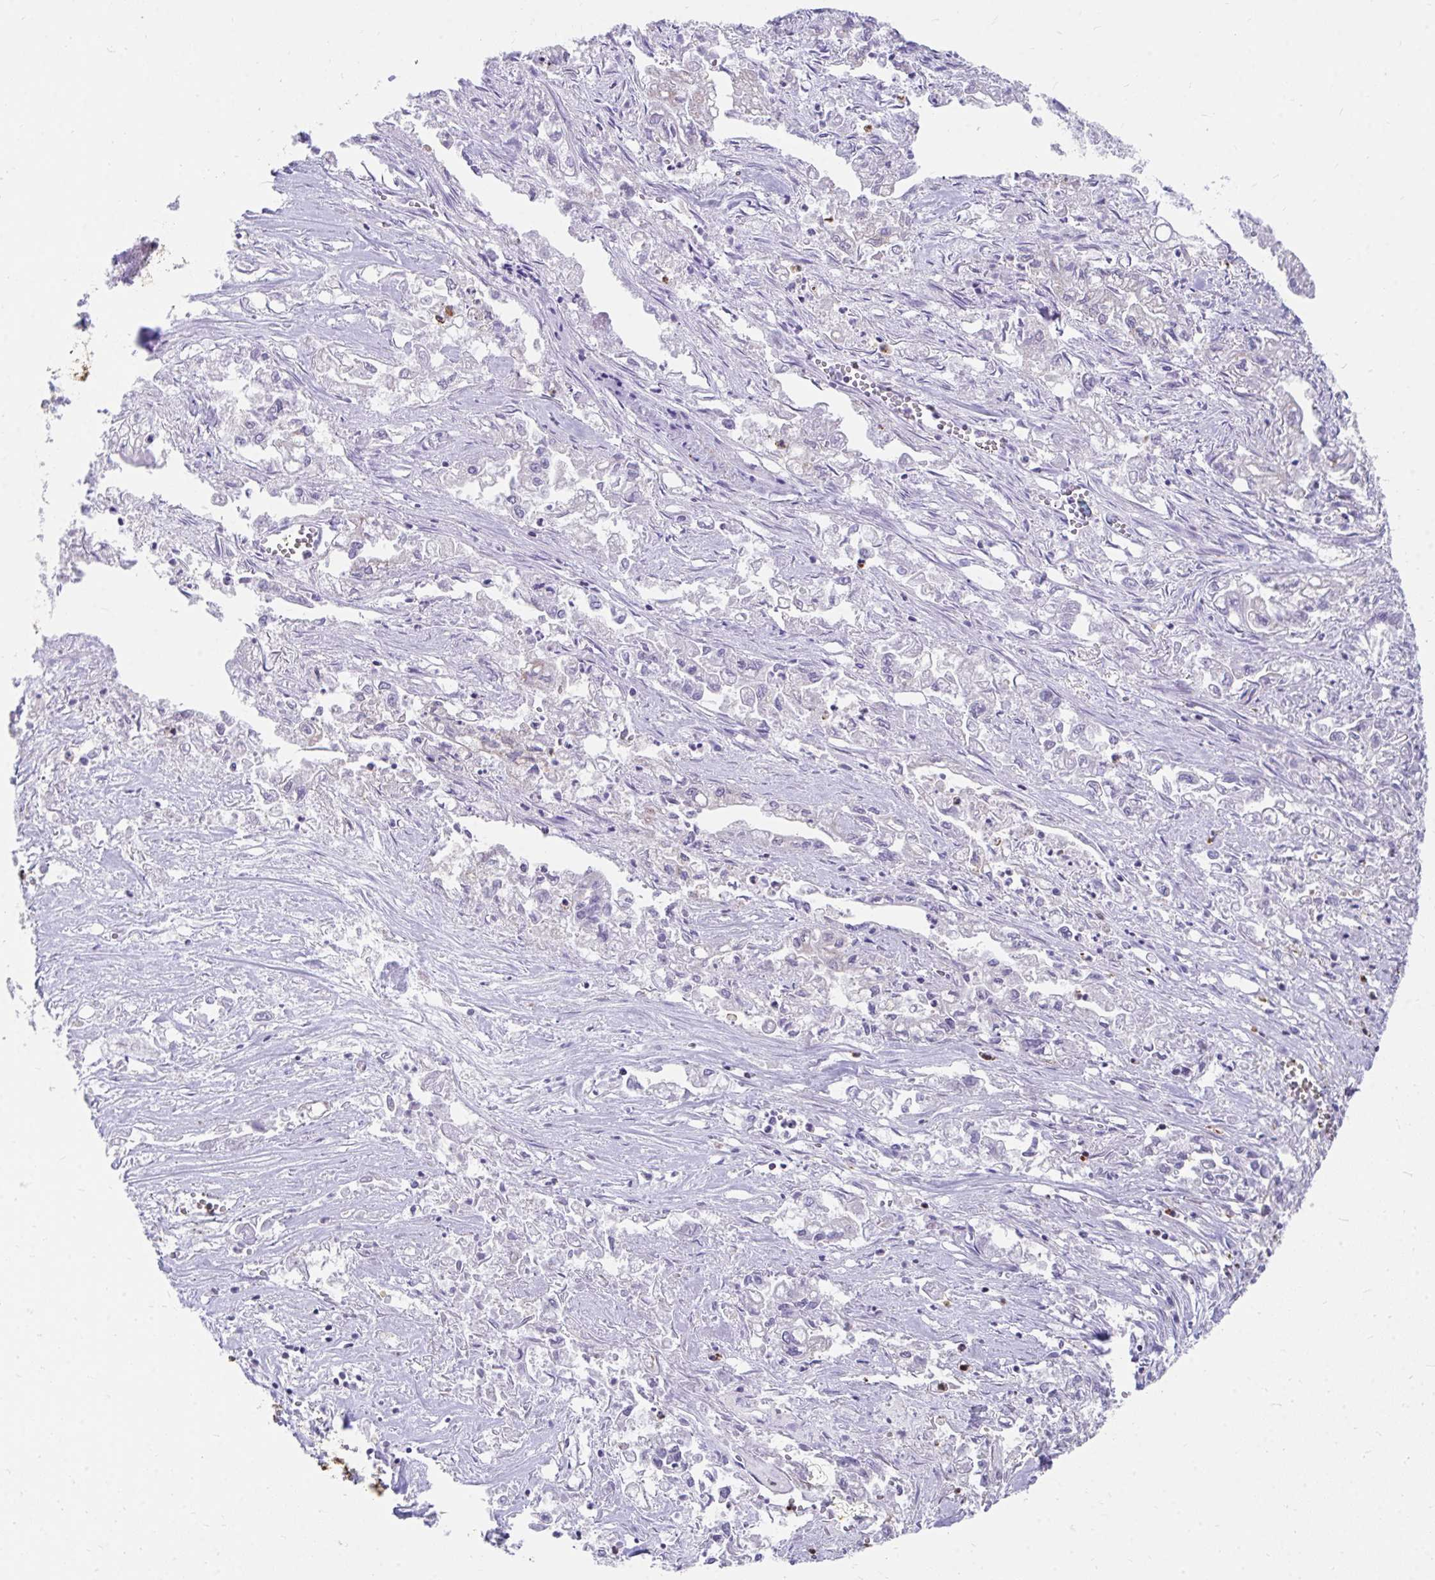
{"staining": {"intensity": "negative", "quantity": "none", "location": "none"}, "tissue": "pancreatic cancer", "cell_type": "Tumor cells", "image_type": "cancer", "snomed": [{"axis": "morphology", "description": "Adenocarcinoma, NOS"}, {"axis": "topography", "description": "Pancreas"}], "caption": "A high-resolution histopathology image shows immunohistochemistry (IHC) staining of pancreatic cancer (adenocarcinoma), which displays no significant expression in tumor cells.", "gene": "FHIP1B", "patient": {"sex": "male", "age": 72}}